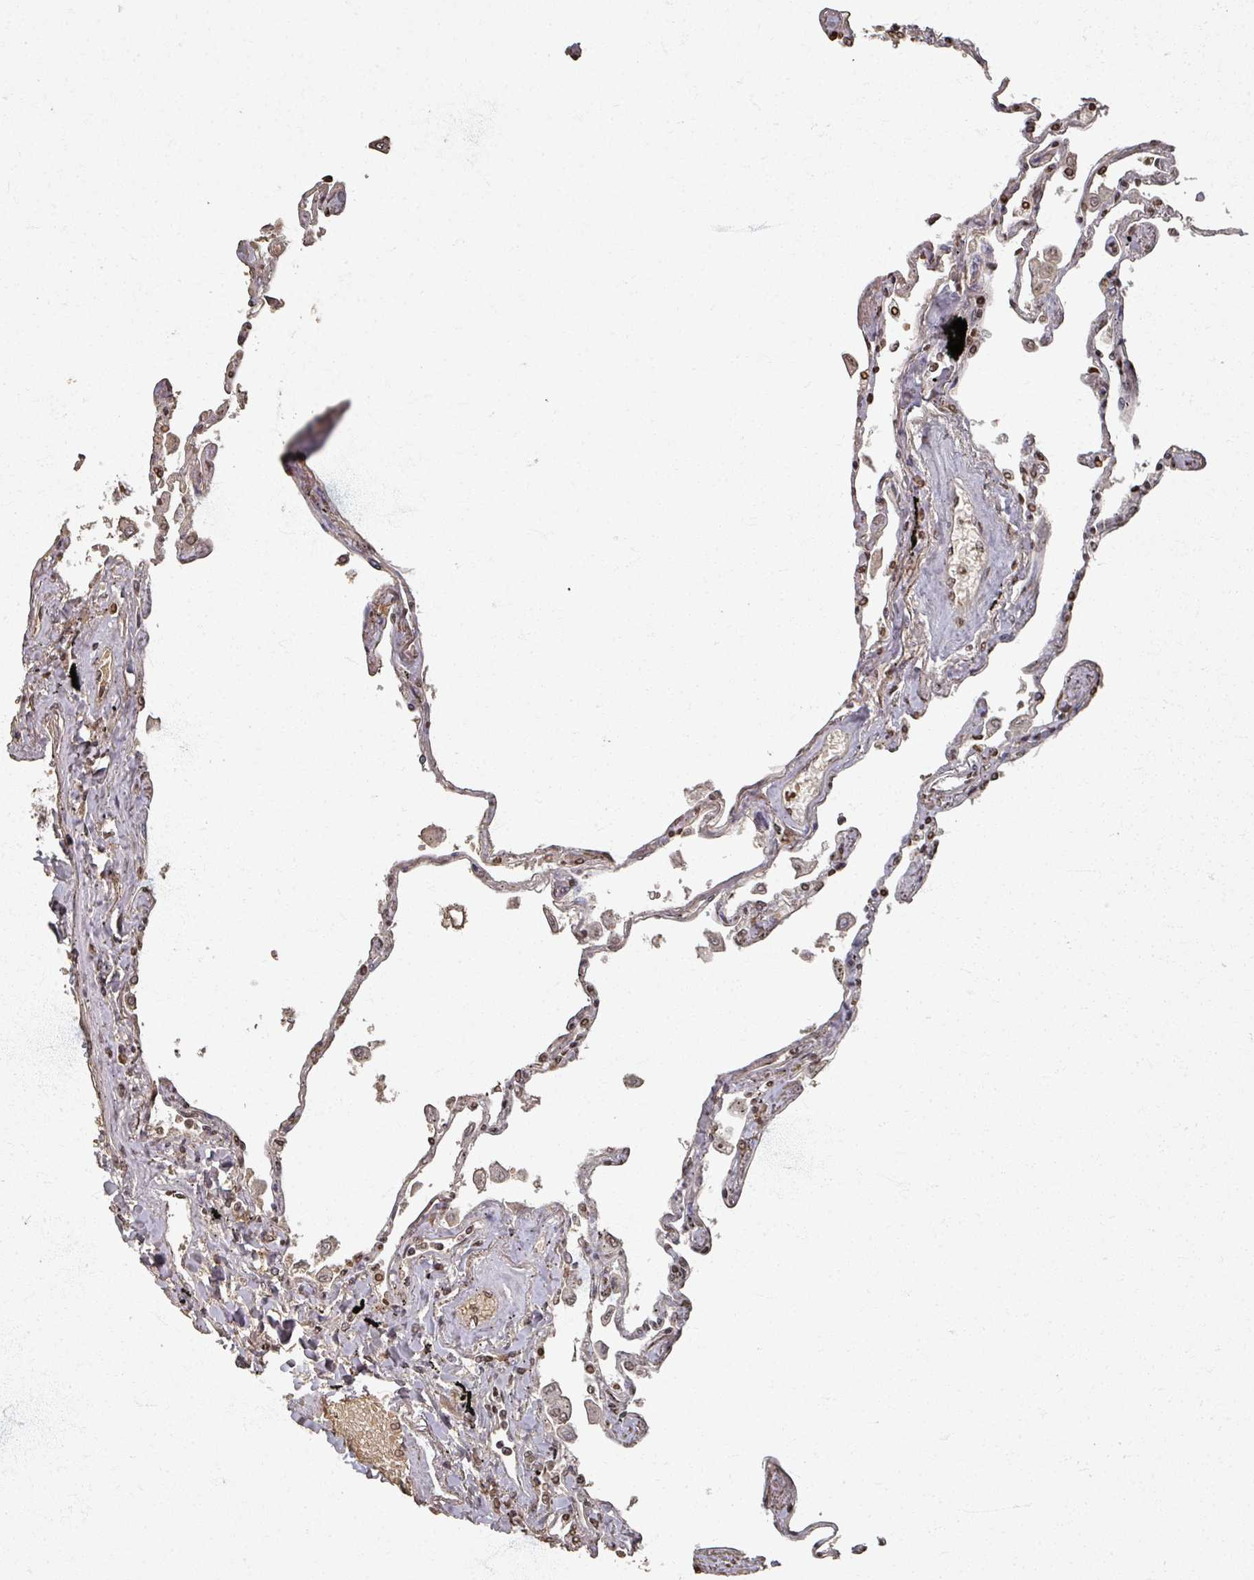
{"staining": {"intensity": "moderate", "quantity": "25%-75%", "location": "nuclear"}, "tissue": "lung", "cell_type": "Alveolar cells", "image_type": "normal", "snomed": [{"axis": "morphology", "description": "Normal tissue, NOS"}, {"axis": "topography", "description": "Lung"}], "caption": "IHC photomicrograph of benign lung: lung stained using immunohistochemistry (IHC) shows medium levels of moderate protein expression localized specifically in the nuclear of alveolar cells, appearing as a nuclear brown color.", "gene": "DCUN1D5", "patient": {"sex": "female", "age": 67}}